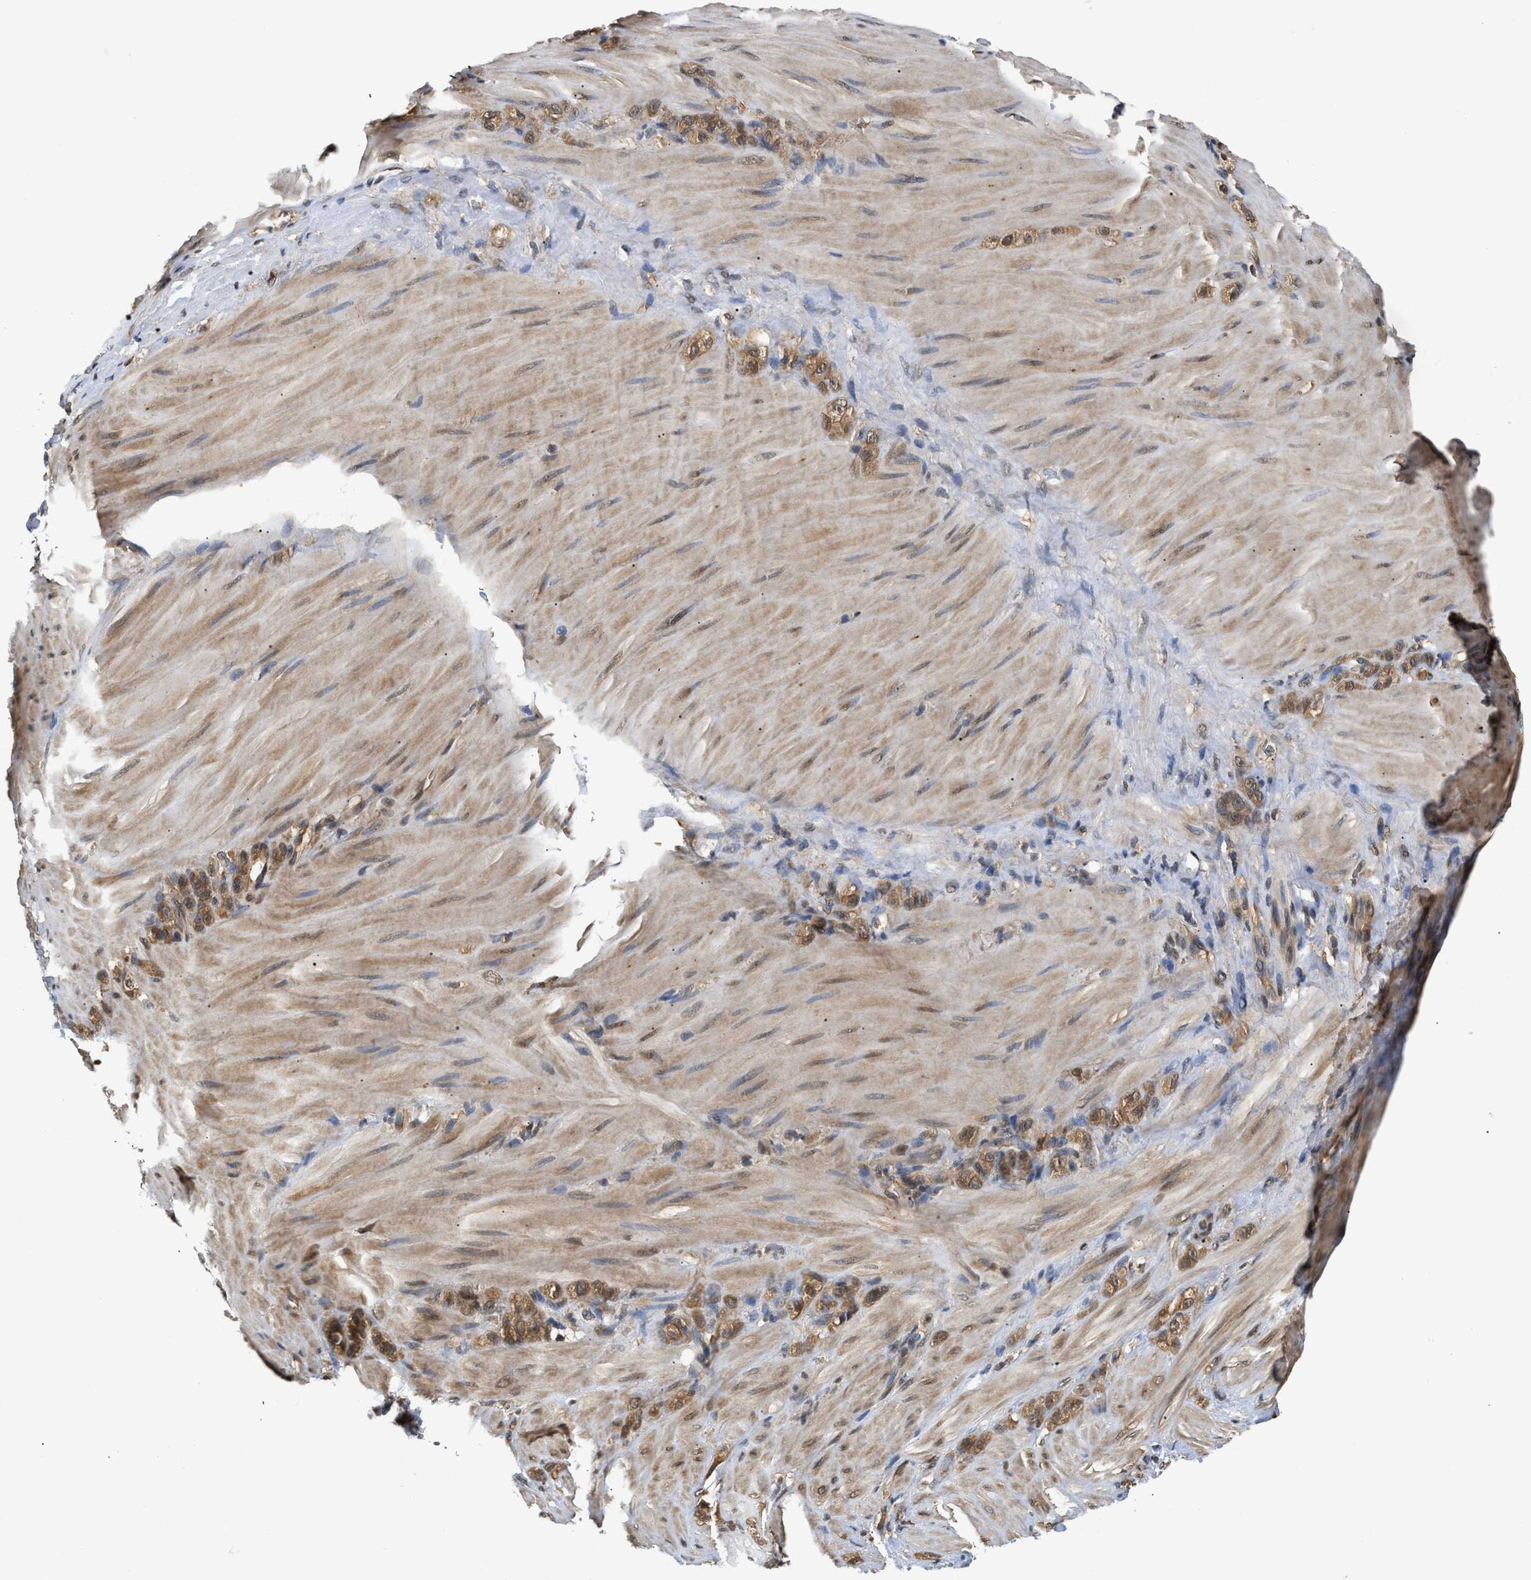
{"staining": {"intensity": "moderate", "quantity": ">75%", "location": "cytoplasmic/membranous,nuclear"}, "tissue": "stomach cancer", "cell_type": "Tumor cells", "image_type": "cancer", "snomed": [{"axis": "morphology", "description": "Normal tissue, NOS"}, {"axis": "morphology", "description": "Adenocarcinoma, NOS"}, {"axis": "topography", "description": "Stomach"}], "caption": "Immunohistochemistry staining of stomach adenocarcinoma, which displays medium levels of moderate cytoplasmic/membranous and nuclear staining in approximately >75% of tumor cells indicating moderate cytoplasmic/membranous and nuclear protein positivity. The staining was performed using DAB (brown) for protein detection and nuclei were counterstained in hematoxylin (blue).", "gene": "SCAI", "patient": {"sex": "male", "age": 82}}